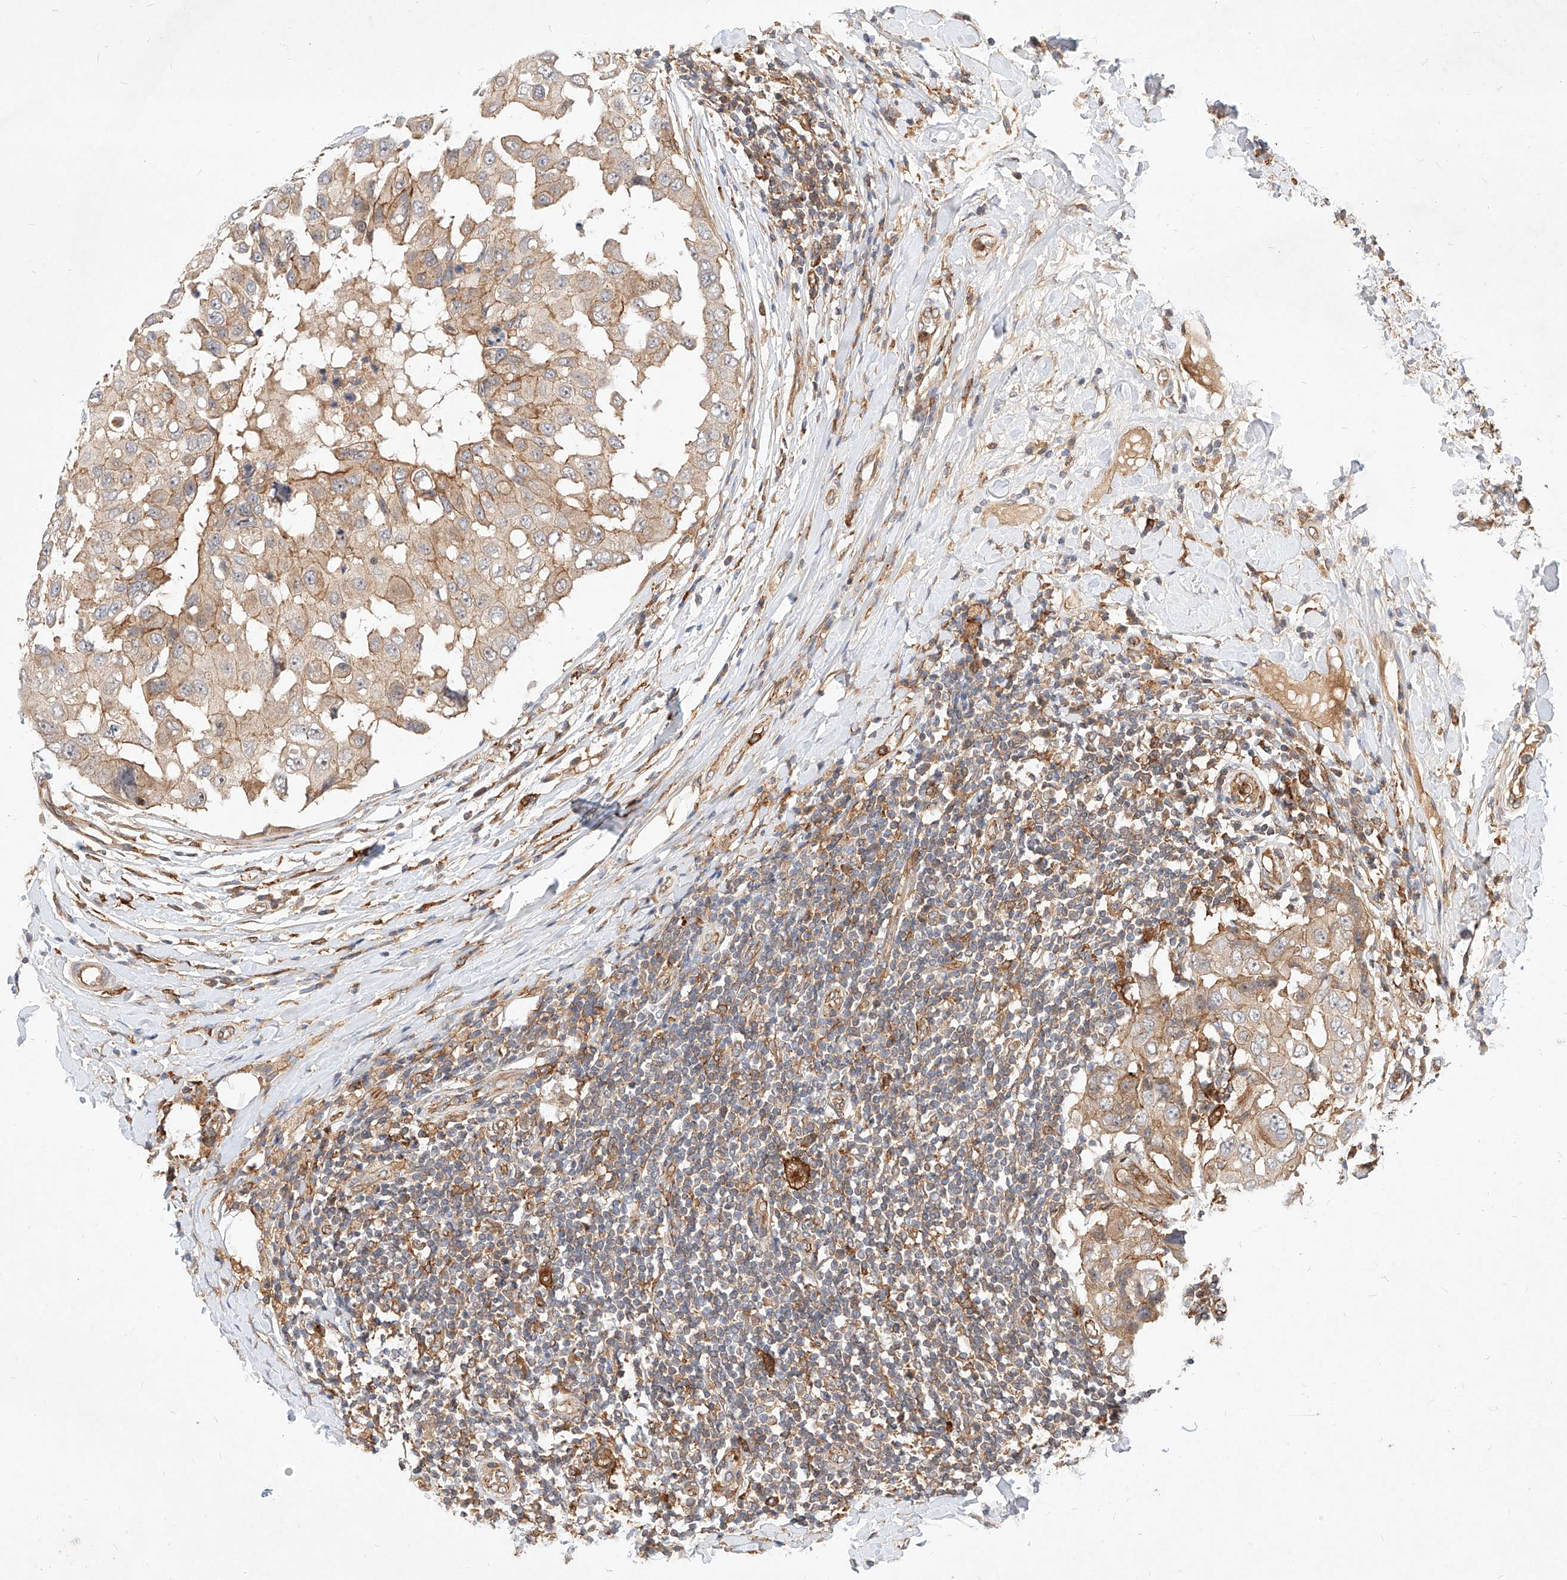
{"staining": {"intensity": "weak", "quantity": "25%-75%", "location": "cytoplasmic/membranous"}, "tissue": "breast cancer", "cell_type": "Tumor cells", "image_type": "cancer", "snomed": [{"axis": "morphology", "description": "Duct carcinoma"}, {"axis": "topography", "description": "Breast"}], "caption": "High-power microscopy captured an IHC photomicrograph of breast cancer (intraductal carcinoma), revealing weak cytoplasmic/membranous staining in approximately 25%-75% of tumor cells.", "gene": "NFAM1", "patient": {"sex": "female", "age": 27}}